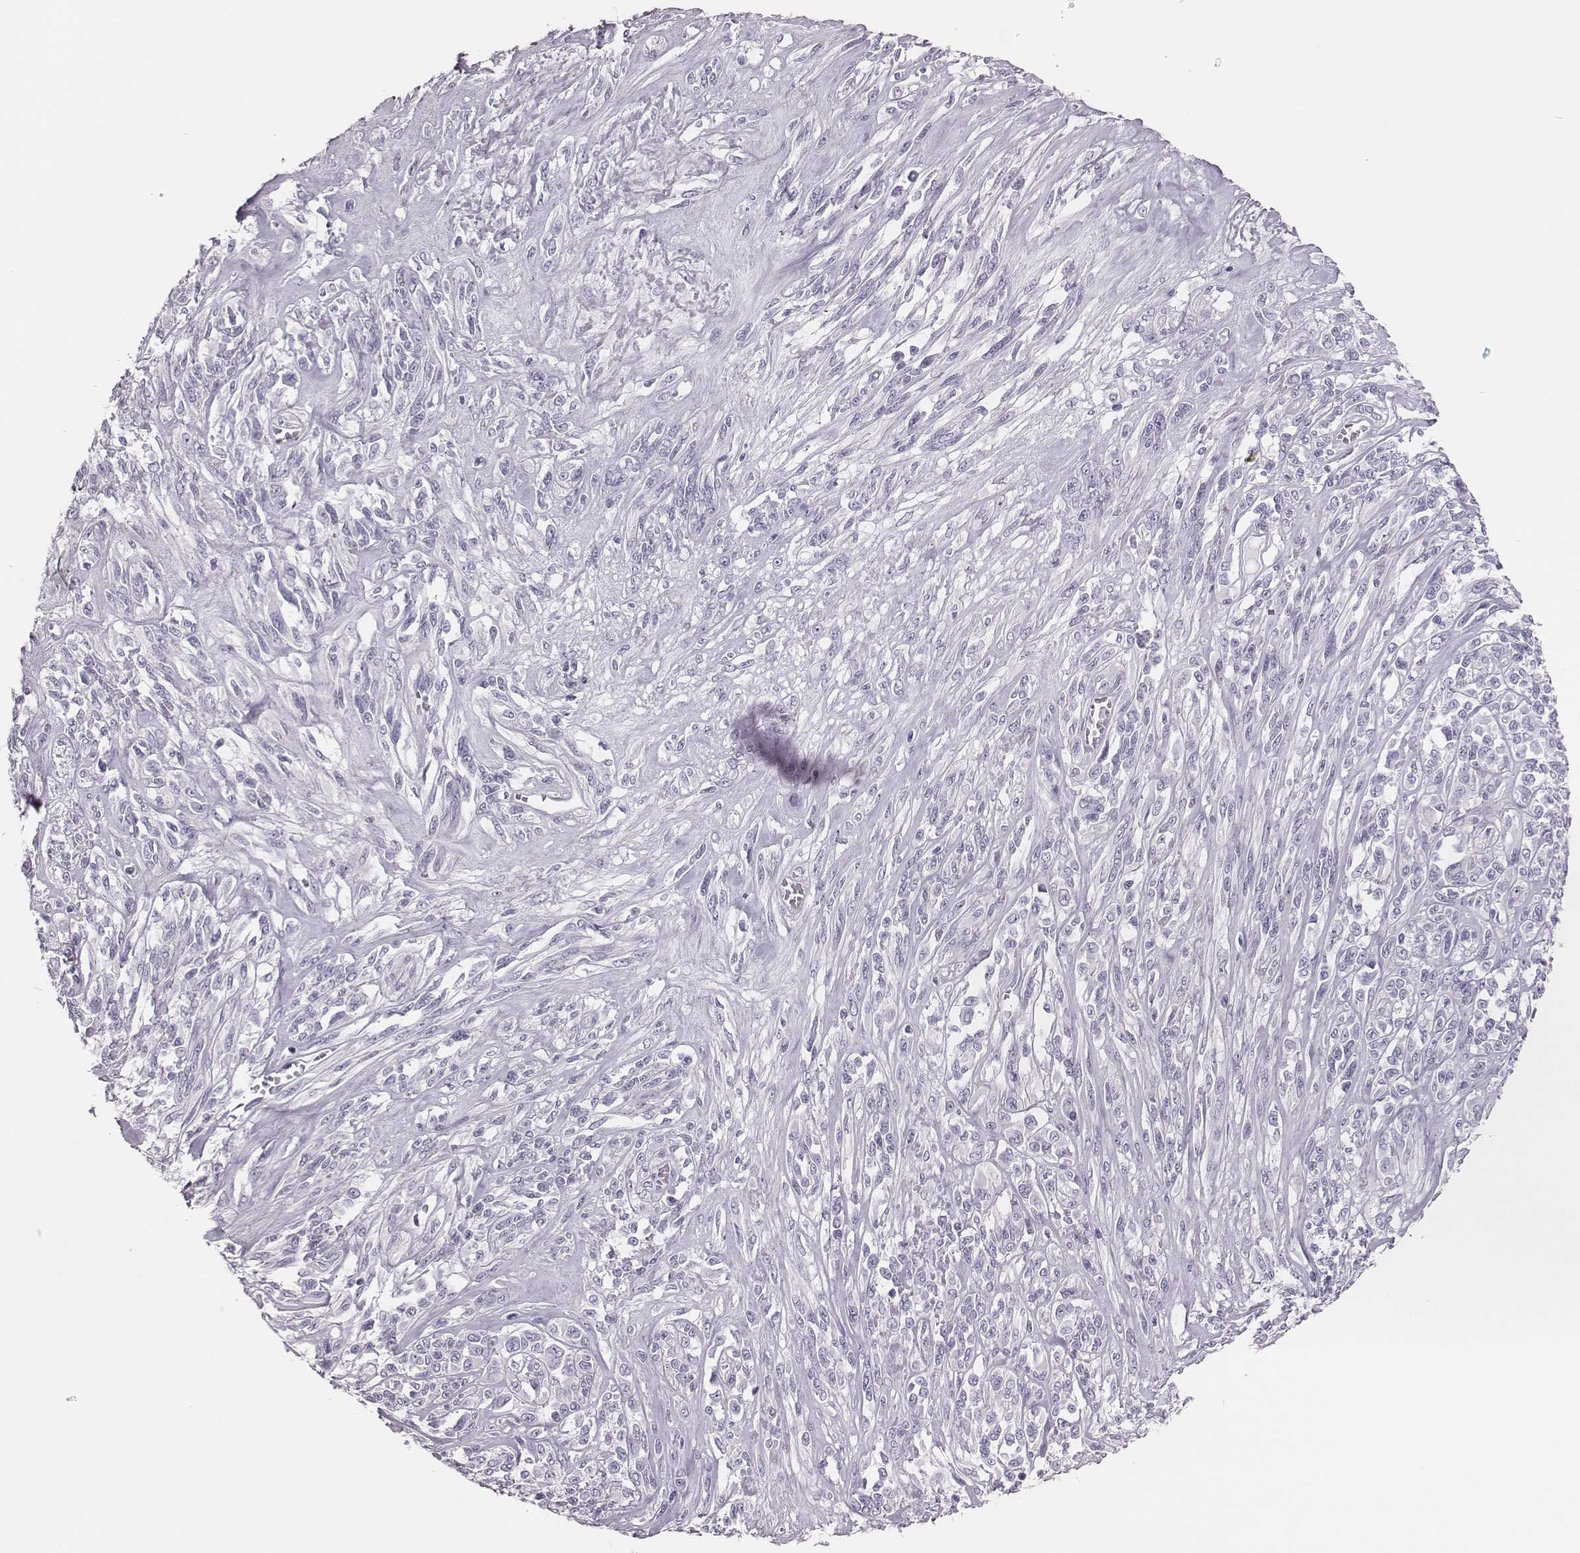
{"staining": {"intensity": "negative", "quantity": "none", "location": "none"}, "tissue": "melanoma", "cell_type": "Tumor cells", "image_type": "cancer", "snomed": [{"axis": "morphology", "description": "Malignant melanoma, NOS"}, {"axis": "topography", "description": "Skin"}], "caption": "The immunohistochemistry (IHC) photomicrograph has no significant expression in tumor cells of melanoma tissue.", "gene": "H1-6", "patient": {"sex": "female", "age": 91}}